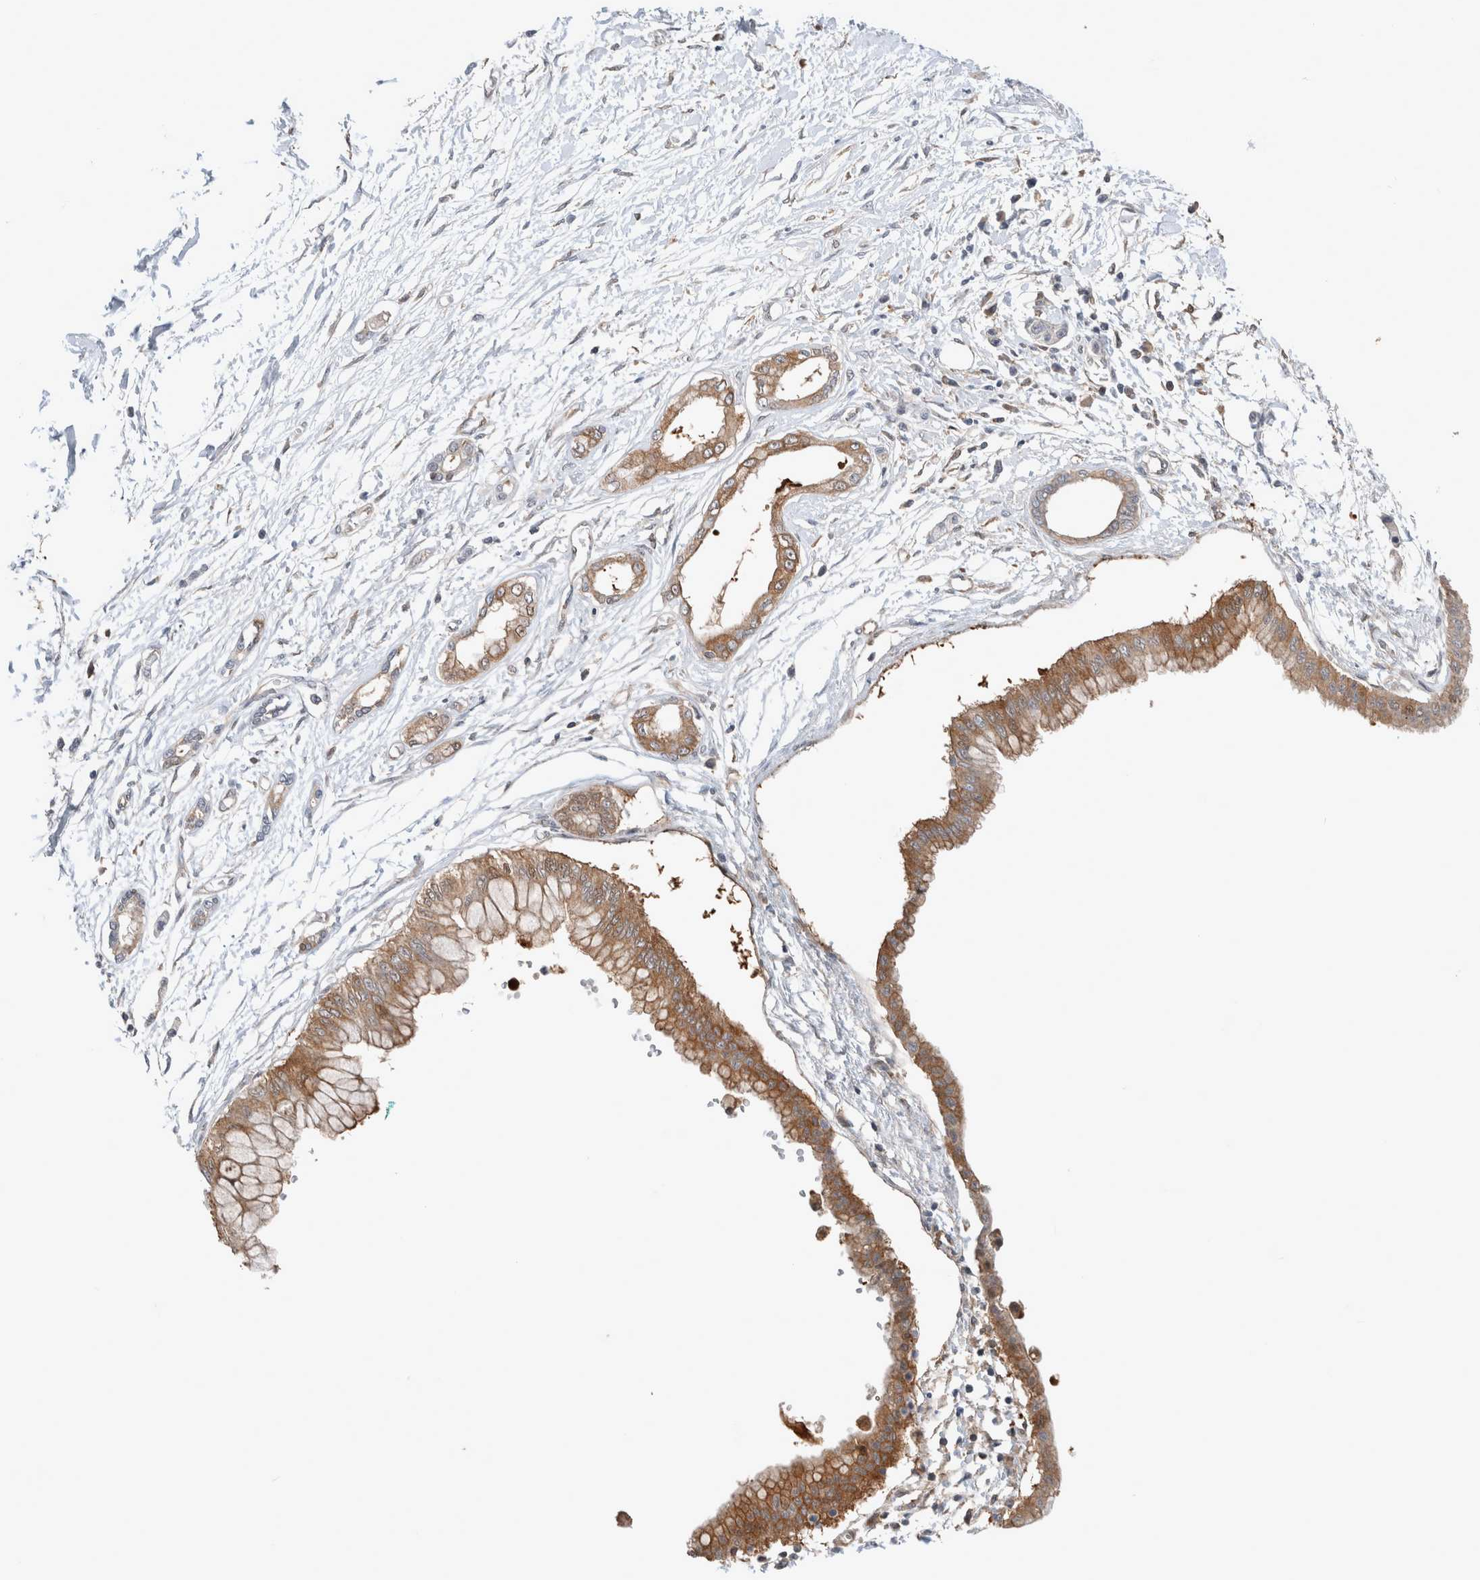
{"staining": {"intensity": "moderate", "quantity": ">75%", "location": "cytoplasmic/membranous"}, "tissue": "pancreatic cancer", "cell_type": "Tumor cells", "image_type": "cancer", "snomed": [{"axis": "morphology", "description": "Adenocarcinoma, NOS"}, {"axis": "topography", "description": "Pancreas"}], "caption": "Immunohistochemical staining of human pancreatic cancer (adenocarcinoma) displays moderate cytoplasmic/membranous protein expression in approximately >75% of tumor cells. Nuclei are stained in blue.", "gene": "XPNPEP1", "patient": {"sex": "male", "age": 56}}